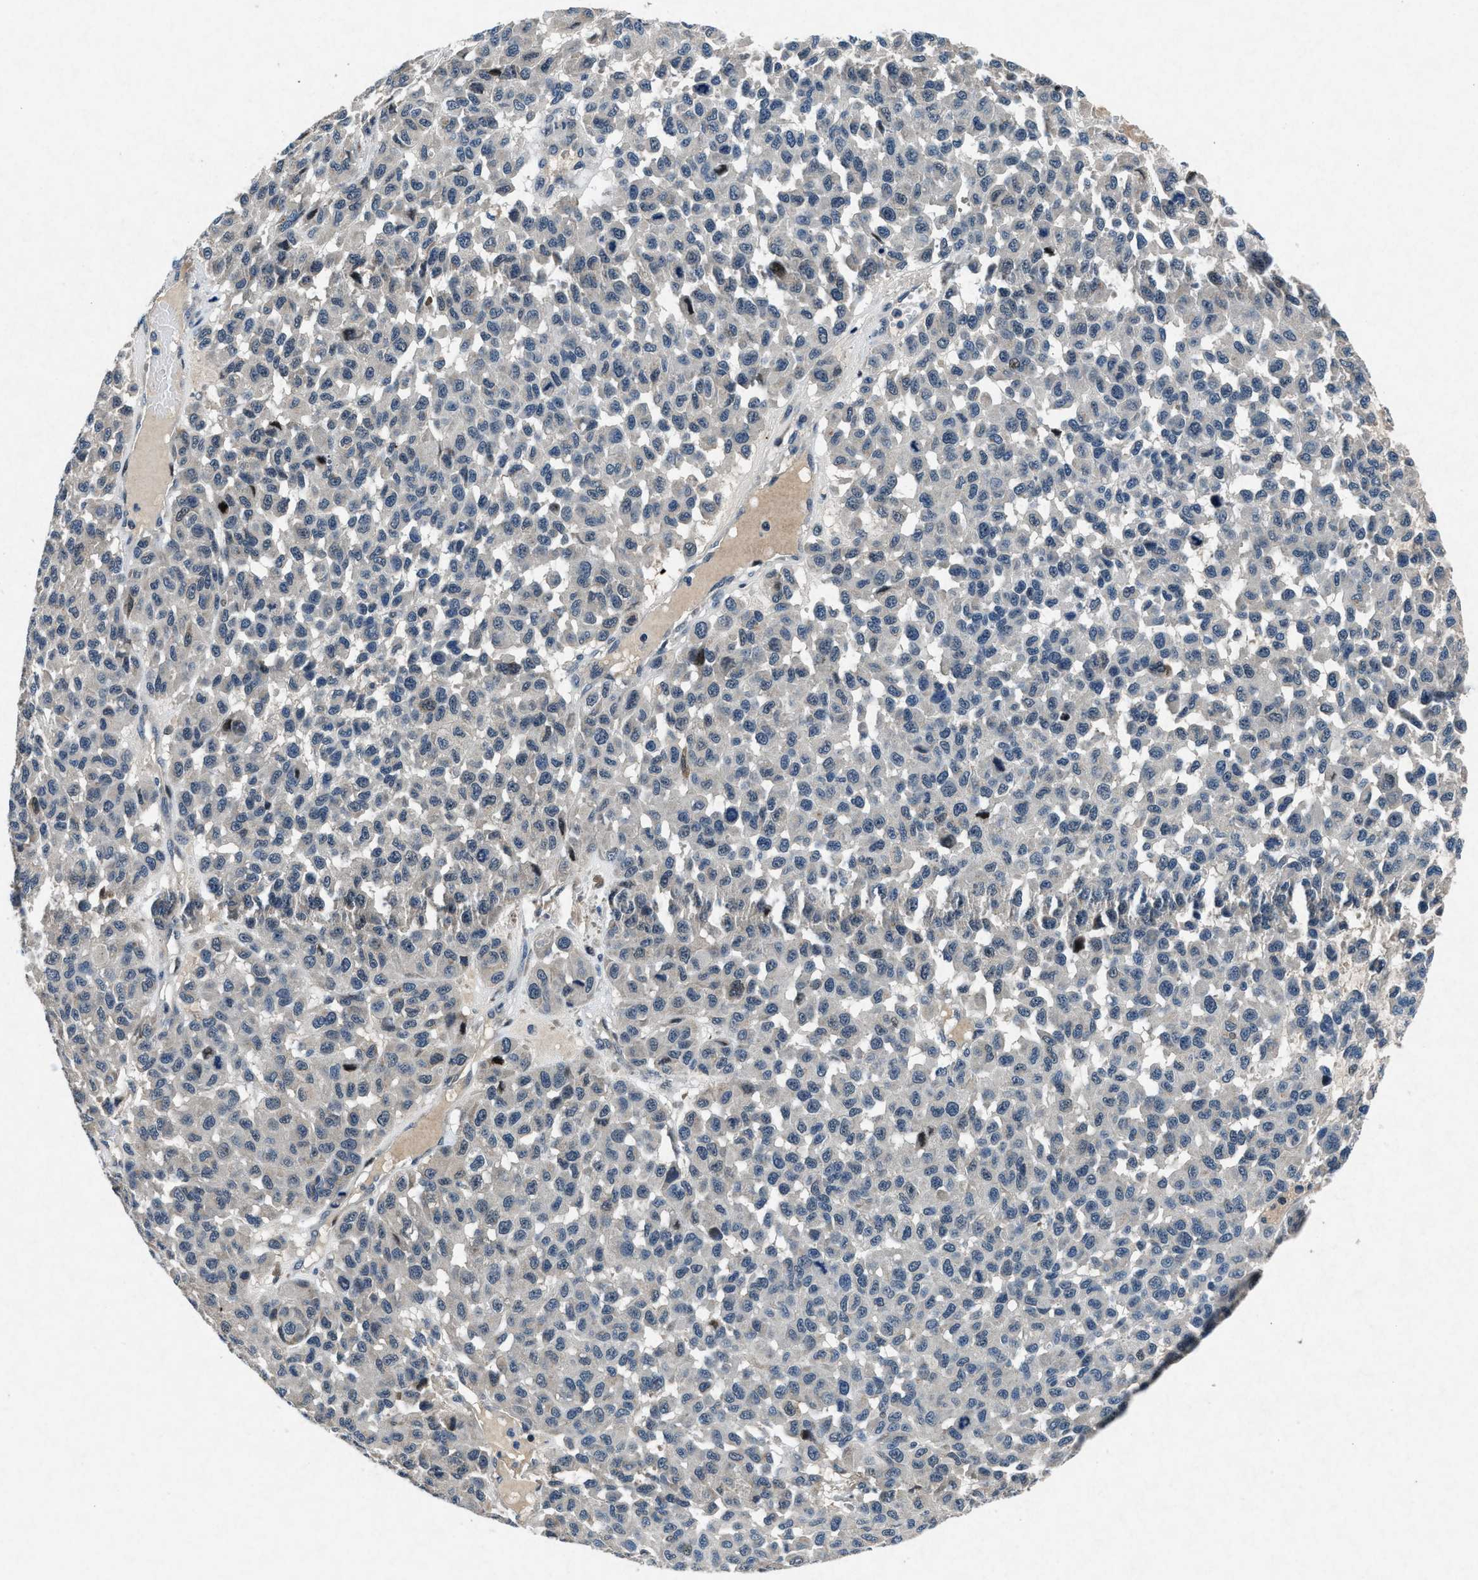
{"staining": {"intensity": "negative", "quantity": "none", "location": "none"}, "tissue": "melanoma", "cell_type": "Tumor cells", "image_type": "cancer", "snomed": [{"axis": "morphology", "description": "Malignant melanoma, NOS"}, {"axis": "topography", "description": "Skin"}], "caption": "This is an immunohistochemistry (IHC) micrograph of melanoma. There is no positivity in tumor cells.", "gene": "PHLDA1", "patient": {"sex": "male", "age": 62}}